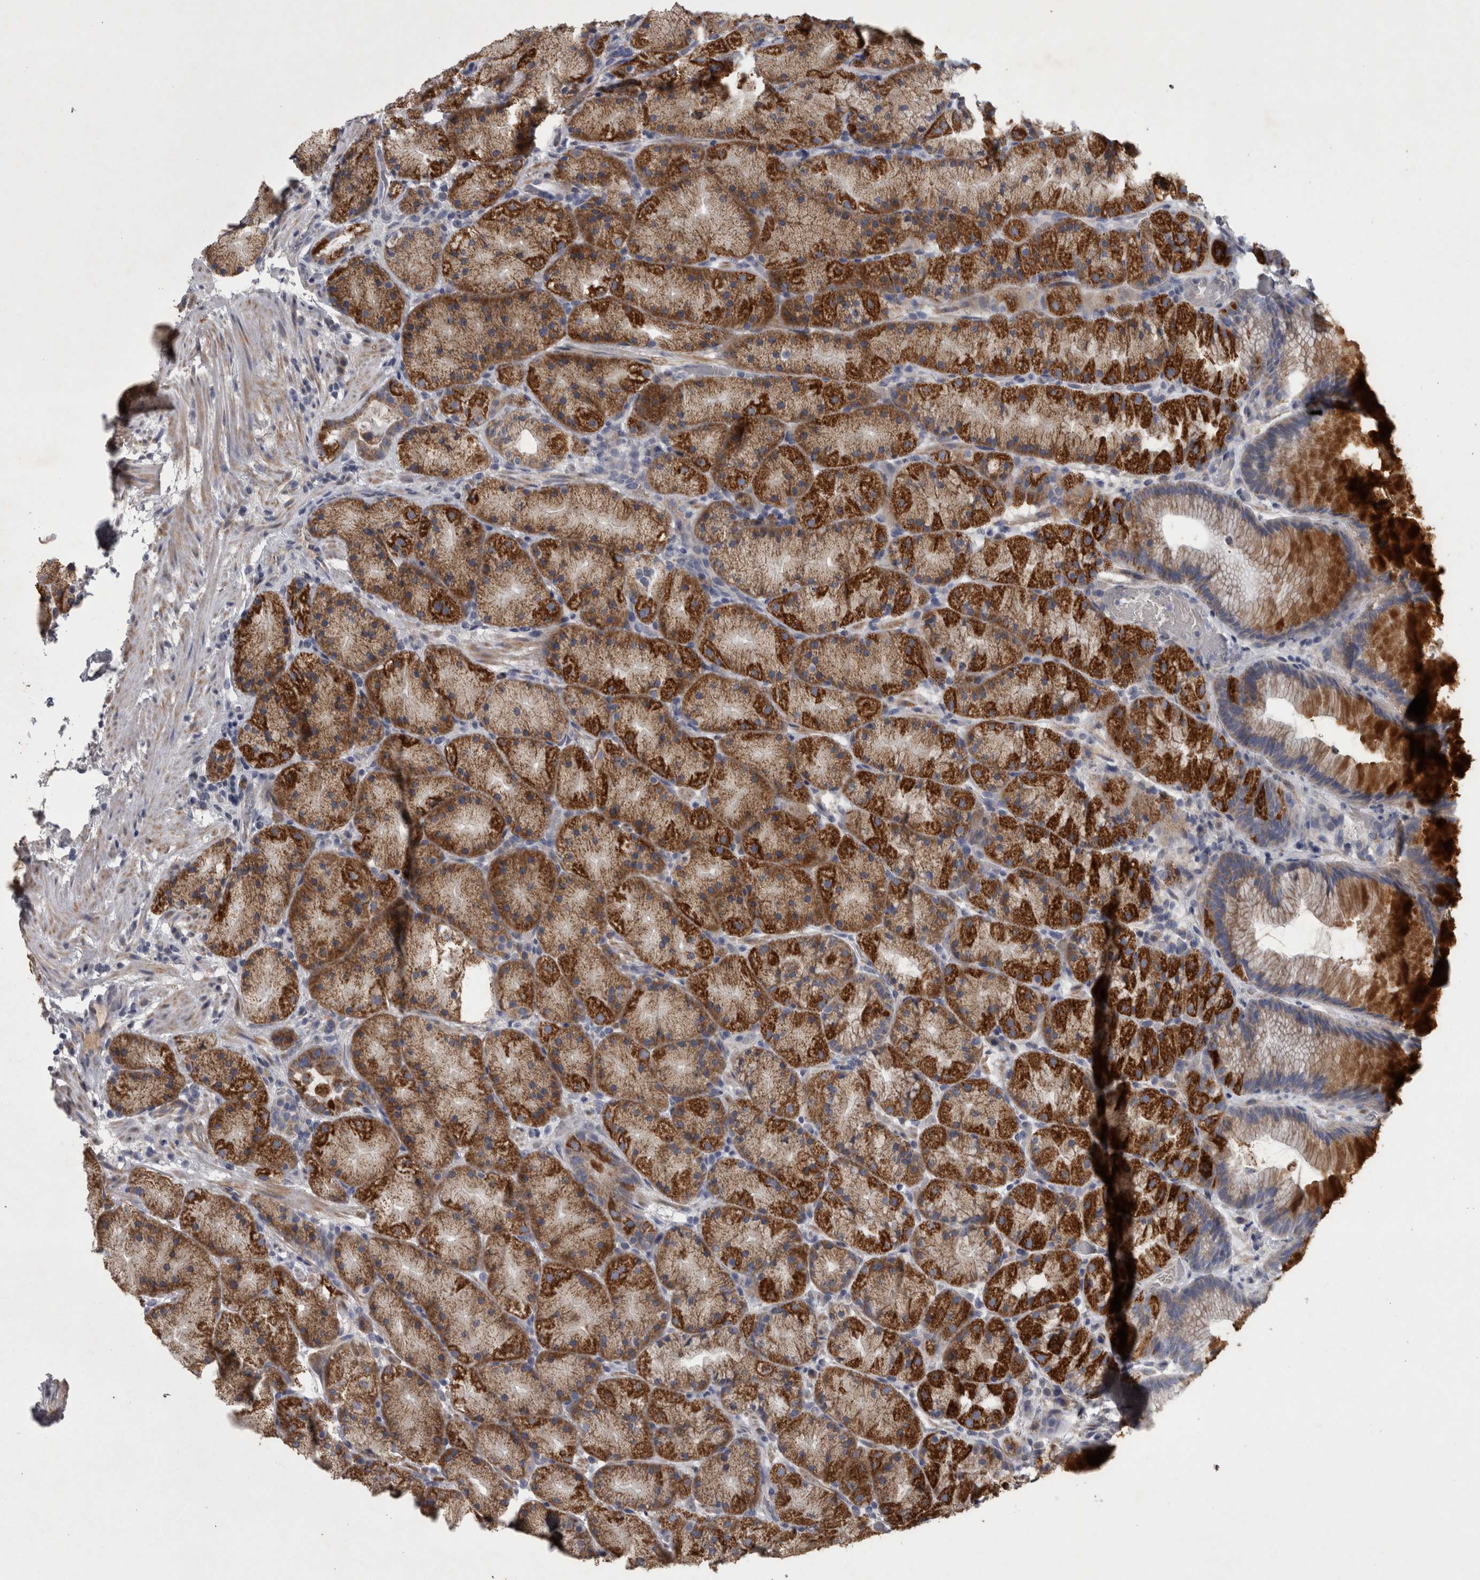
{"staining": {"intensity": "strong", "quantity": "25%-75%", "location": "cytoplasmic/membranous"}, "tissue": "stomach", "cell_type": "Glandular cells", "image_type": "normal", "snomed": [{"axis": "morphology", "description": "Normal tissue, NOS"}, {"axis": "topography", "description": "Stomach, upper"}, {"axis": "topography", "description": "Stomach"}], "caption": "IHC photomicrograph of benign stomach: human stomach stained using immunohistochemistry (IHC) displays high levels of strong protein expression localized specifically in the cytoplasmic/membranous of glandular cells, appearing as a cytoplasmic/membranous brown color.", "gene": "DBT", "patient": {"sex": "male", "age": 48}}